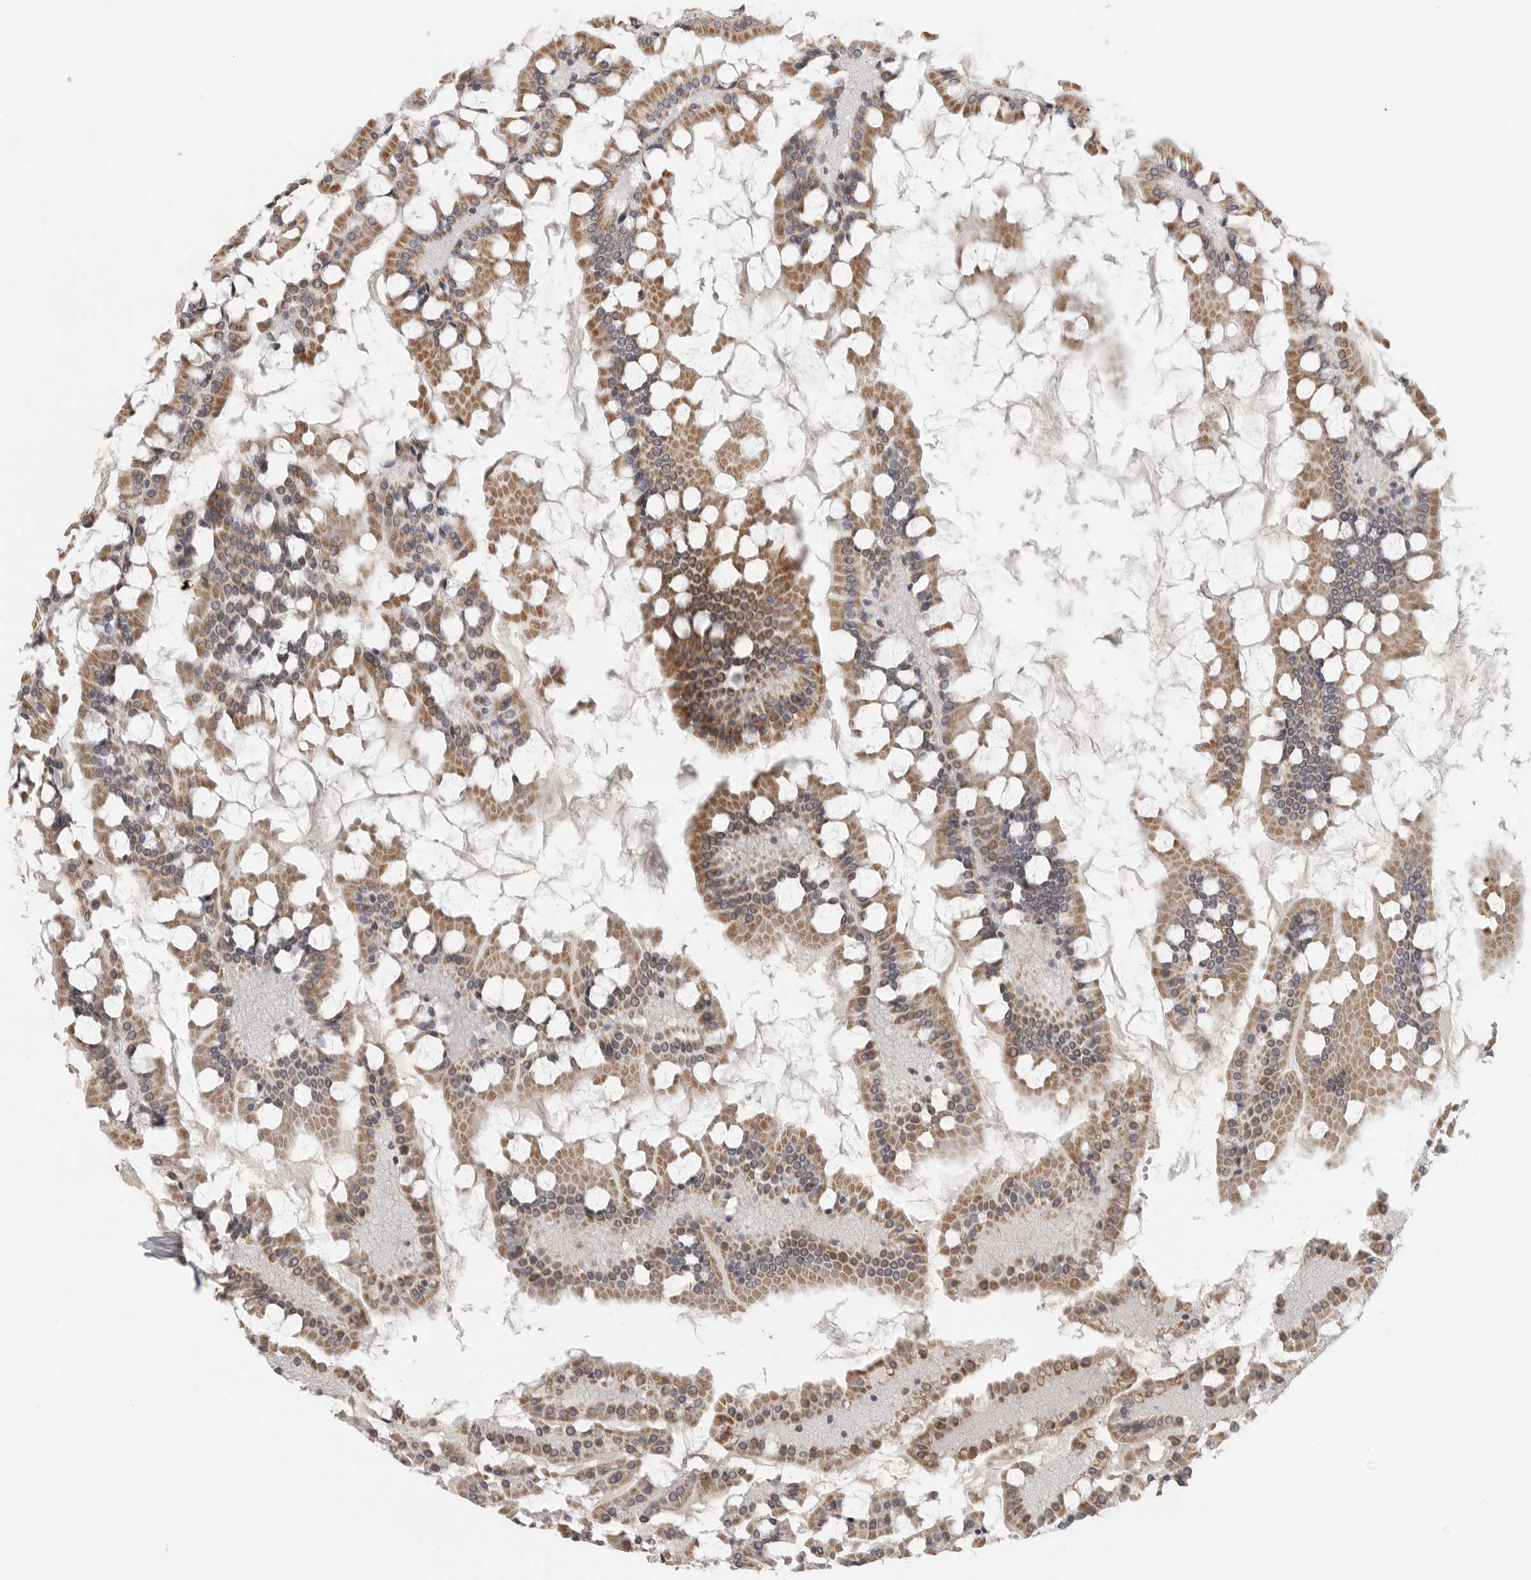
{"staining": {"intensity": "moderate", "quantity": ">75%", "location": "cytoplasmic/membranous"}, "tissue": "small intestine", "cell_type": "Glandular cells", "image_type": "normal", "snomed": [{"axis": "morphology", "description": "Normal tissue, NOS"}, {"axis": "topography", "description": "Small intestine"}], "caption": "IHC (DAB) staining of unremarkable human small intestine exhibits moderate cytoplasmic/membranous protein expression in approximately >75% of glandular cells.", "gene": "RXFP3", "patient": {"sex": "male", "age": 41}}